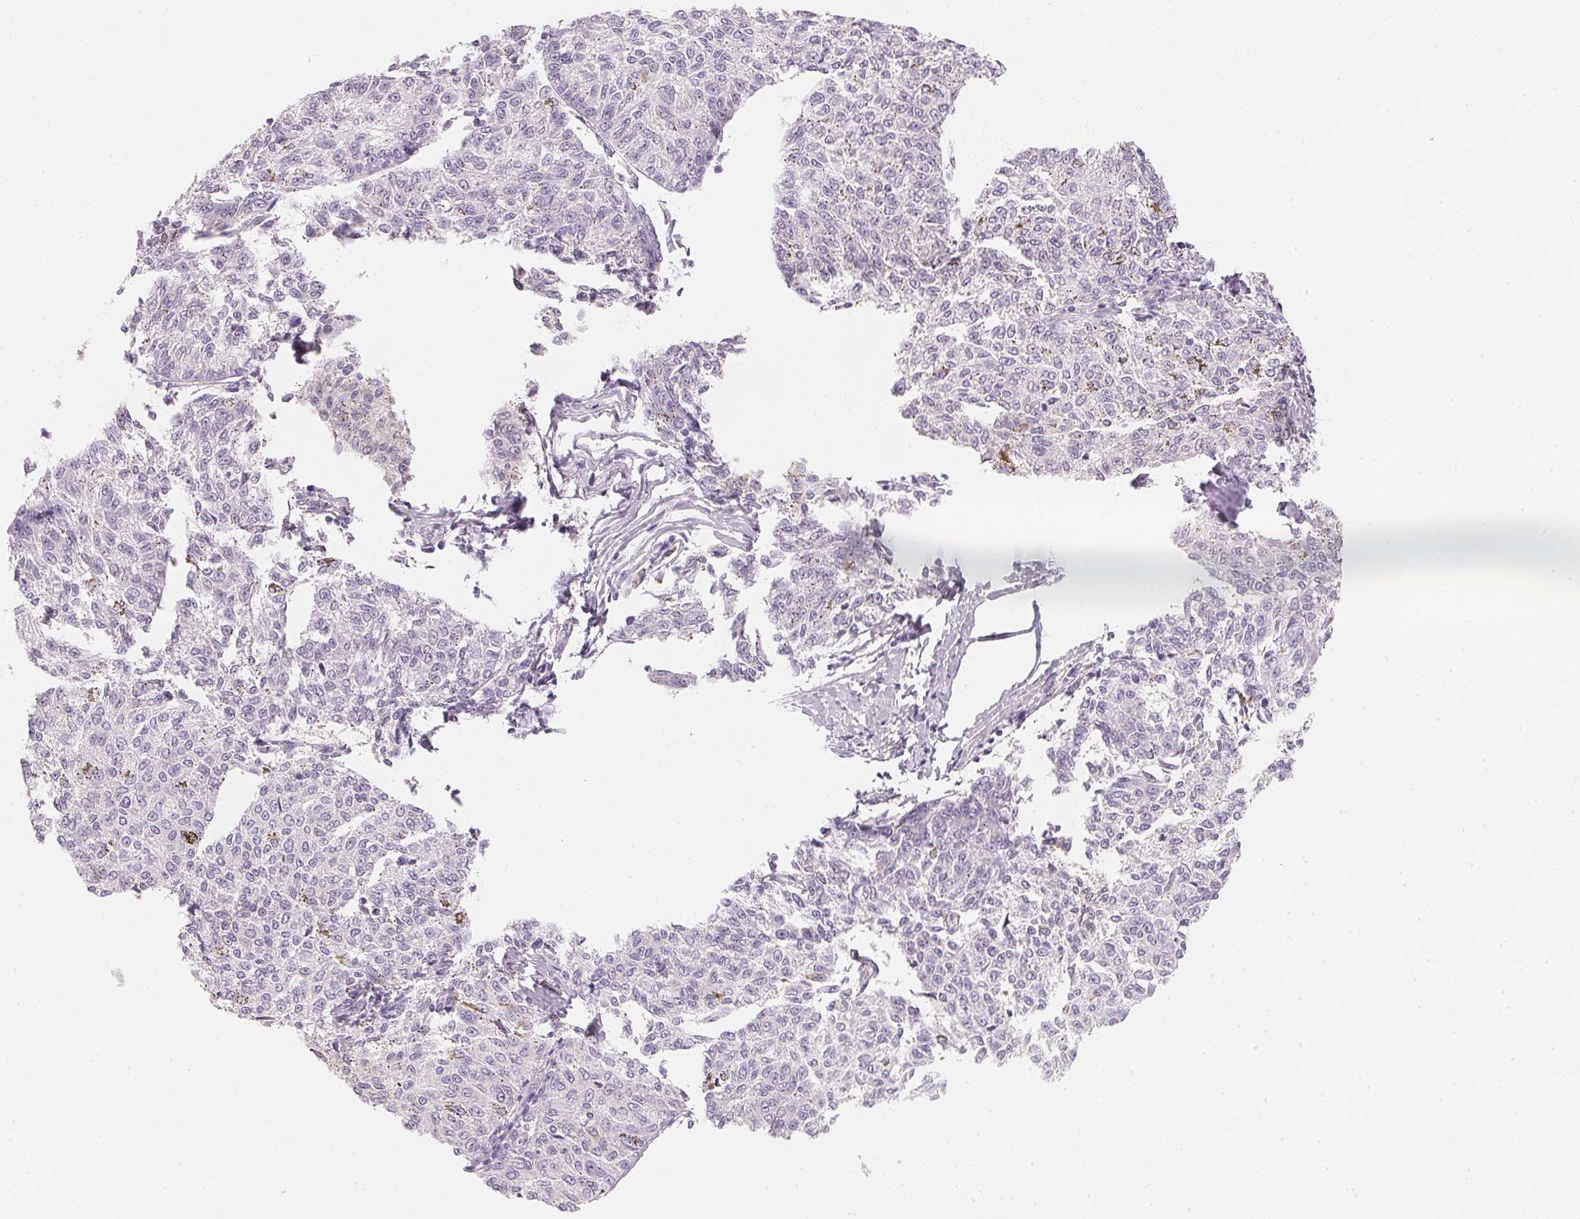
{"staining": {"intensity": "negative", "quantity": "none", "location": "none"}, "tissue": "melanoma", "cell_type": "Tumor cells", "image_type": "cancer", "snomed": [{"axis": "morphology", "description": "Malignant melanoma, NOS"}, {"axis": "topography", "description": "Skin"}], "caption": "A photomicrograph of malignant melanoma stained for a protein demonstrates no brown staining in tumor cells.", "gene": "CFAP276", "patient": {"sex": "female", "age": 72}}